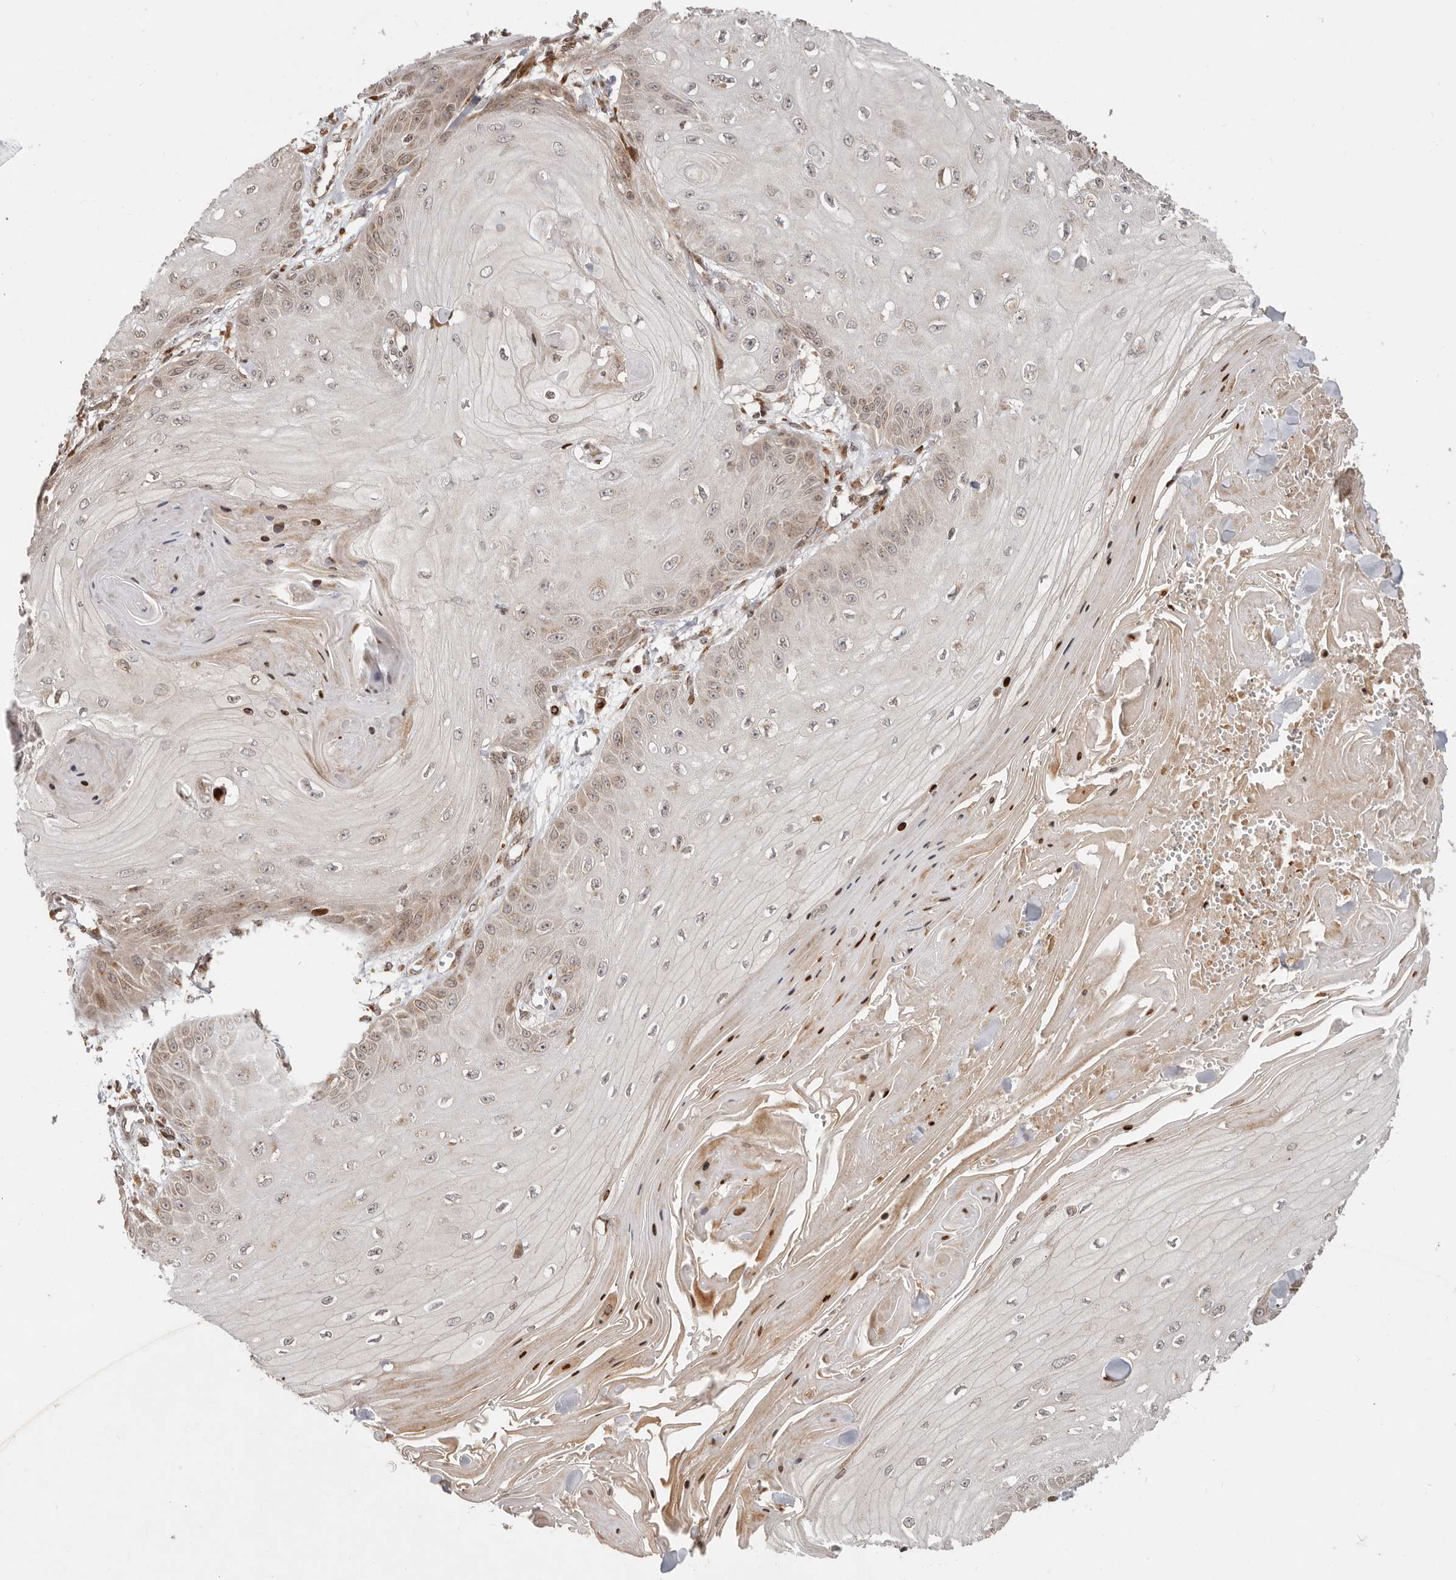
{"staining": {"intensity": "strong", "quantity": "<25%", "location": "nuclear"}, "tissue": "skin cancer", "cell_type": "Tumor cells", "image_type": "cancer", "snomed": [{"axis": "morphology", "description": "Squamous cell carcinoma, NOS"}, {"axis": "topography", "description": "Skin"}], "caption": "High-power microscopy captured an IHC histopathology image of skin cancer, revealing strong nuclear positivity in about <25% of tumor cells.", "gene": "TRIM4", "patient": {"sex": "male", "age": 74}}